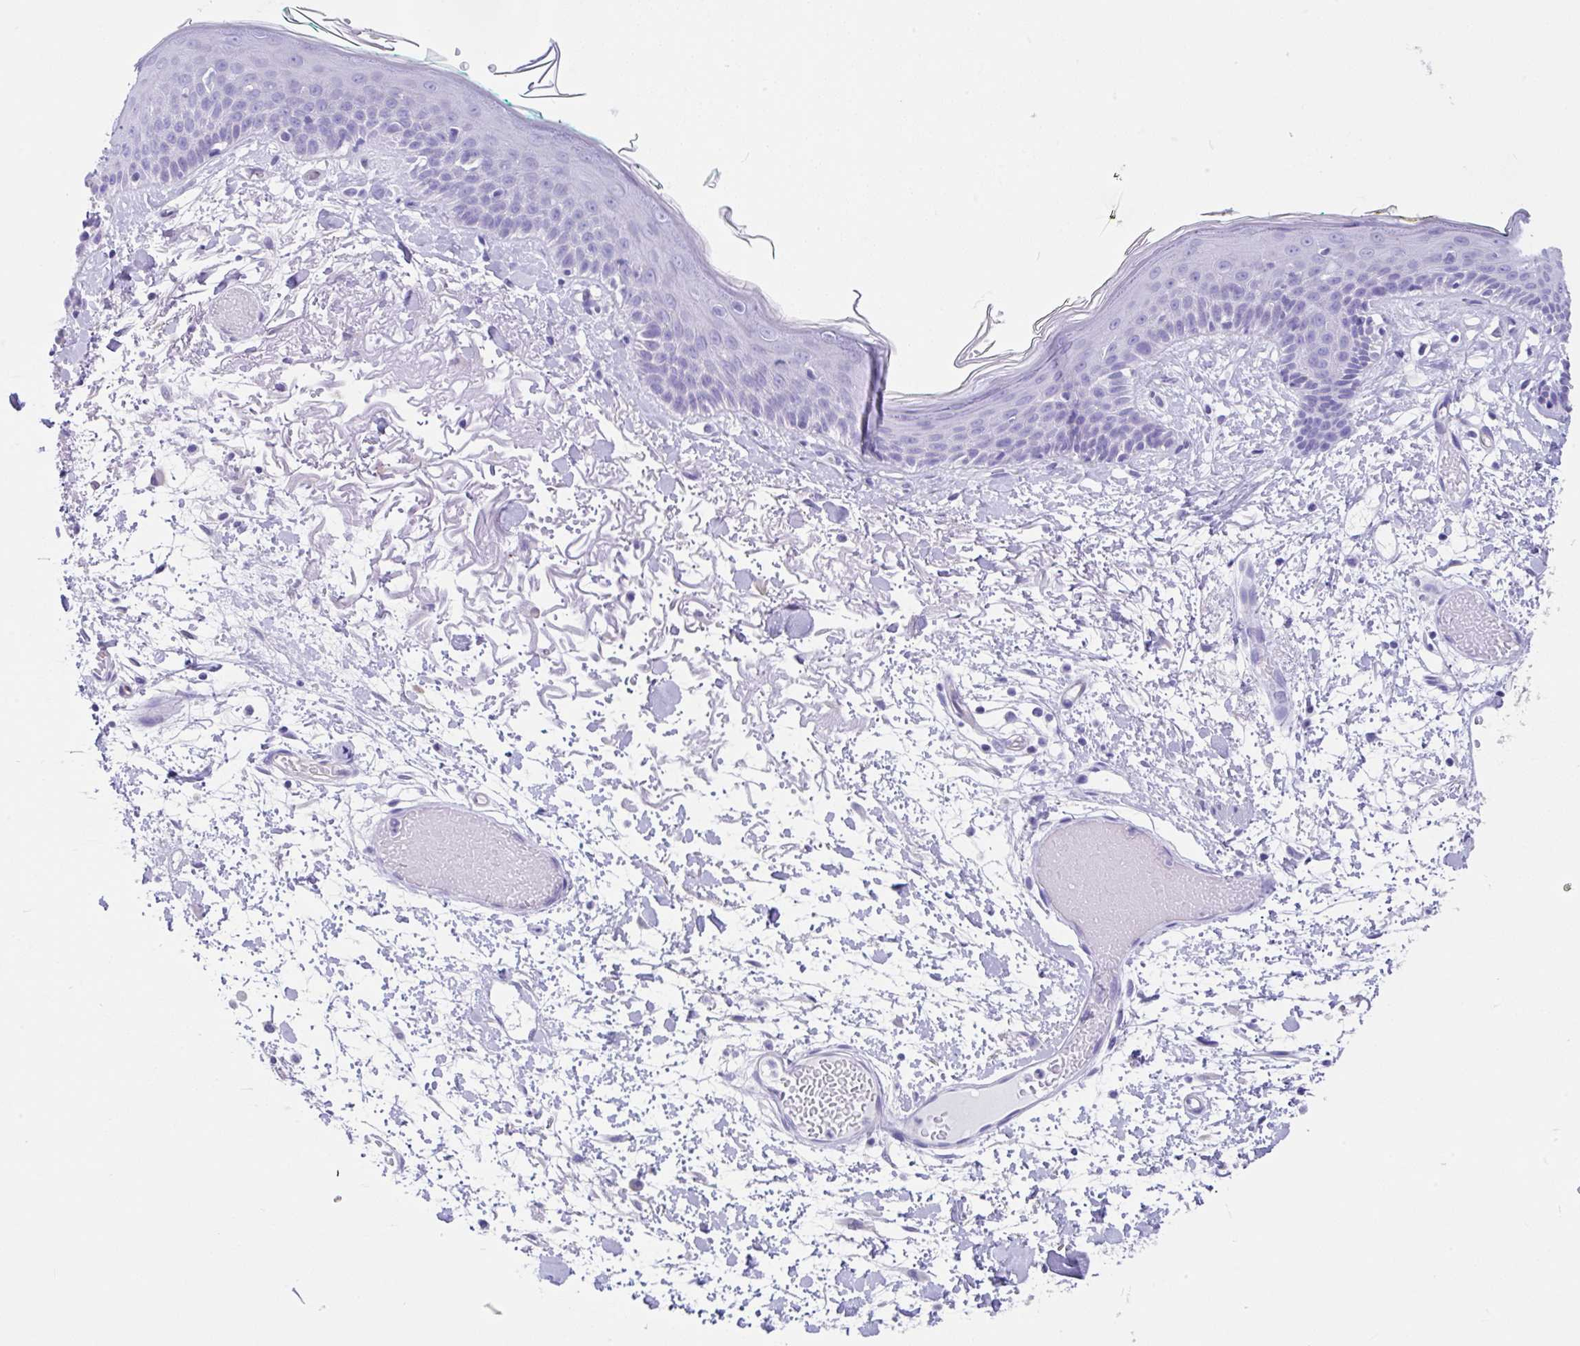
{"staining": {"intensity": "negative", "quantity": "none", "location": "none"}, "tissue": "skin", "cell_type": "Fibroblasts", "image_type": "normal", "snomed": [{"axis": "morphology", "description": "Normal tissue, NOS"}, {"axis": "topography", "description": "Skin"}], "caption": "Histopathology image shows no protein staining in fibroblasts of benign skin. (DAB (3,3'-diaminobenzidine) immunohistochemistry visualized using brightfield microscopy, high magnification).", "gene": "FAM107A", "patient": {"sex": "male", "age": 79}}